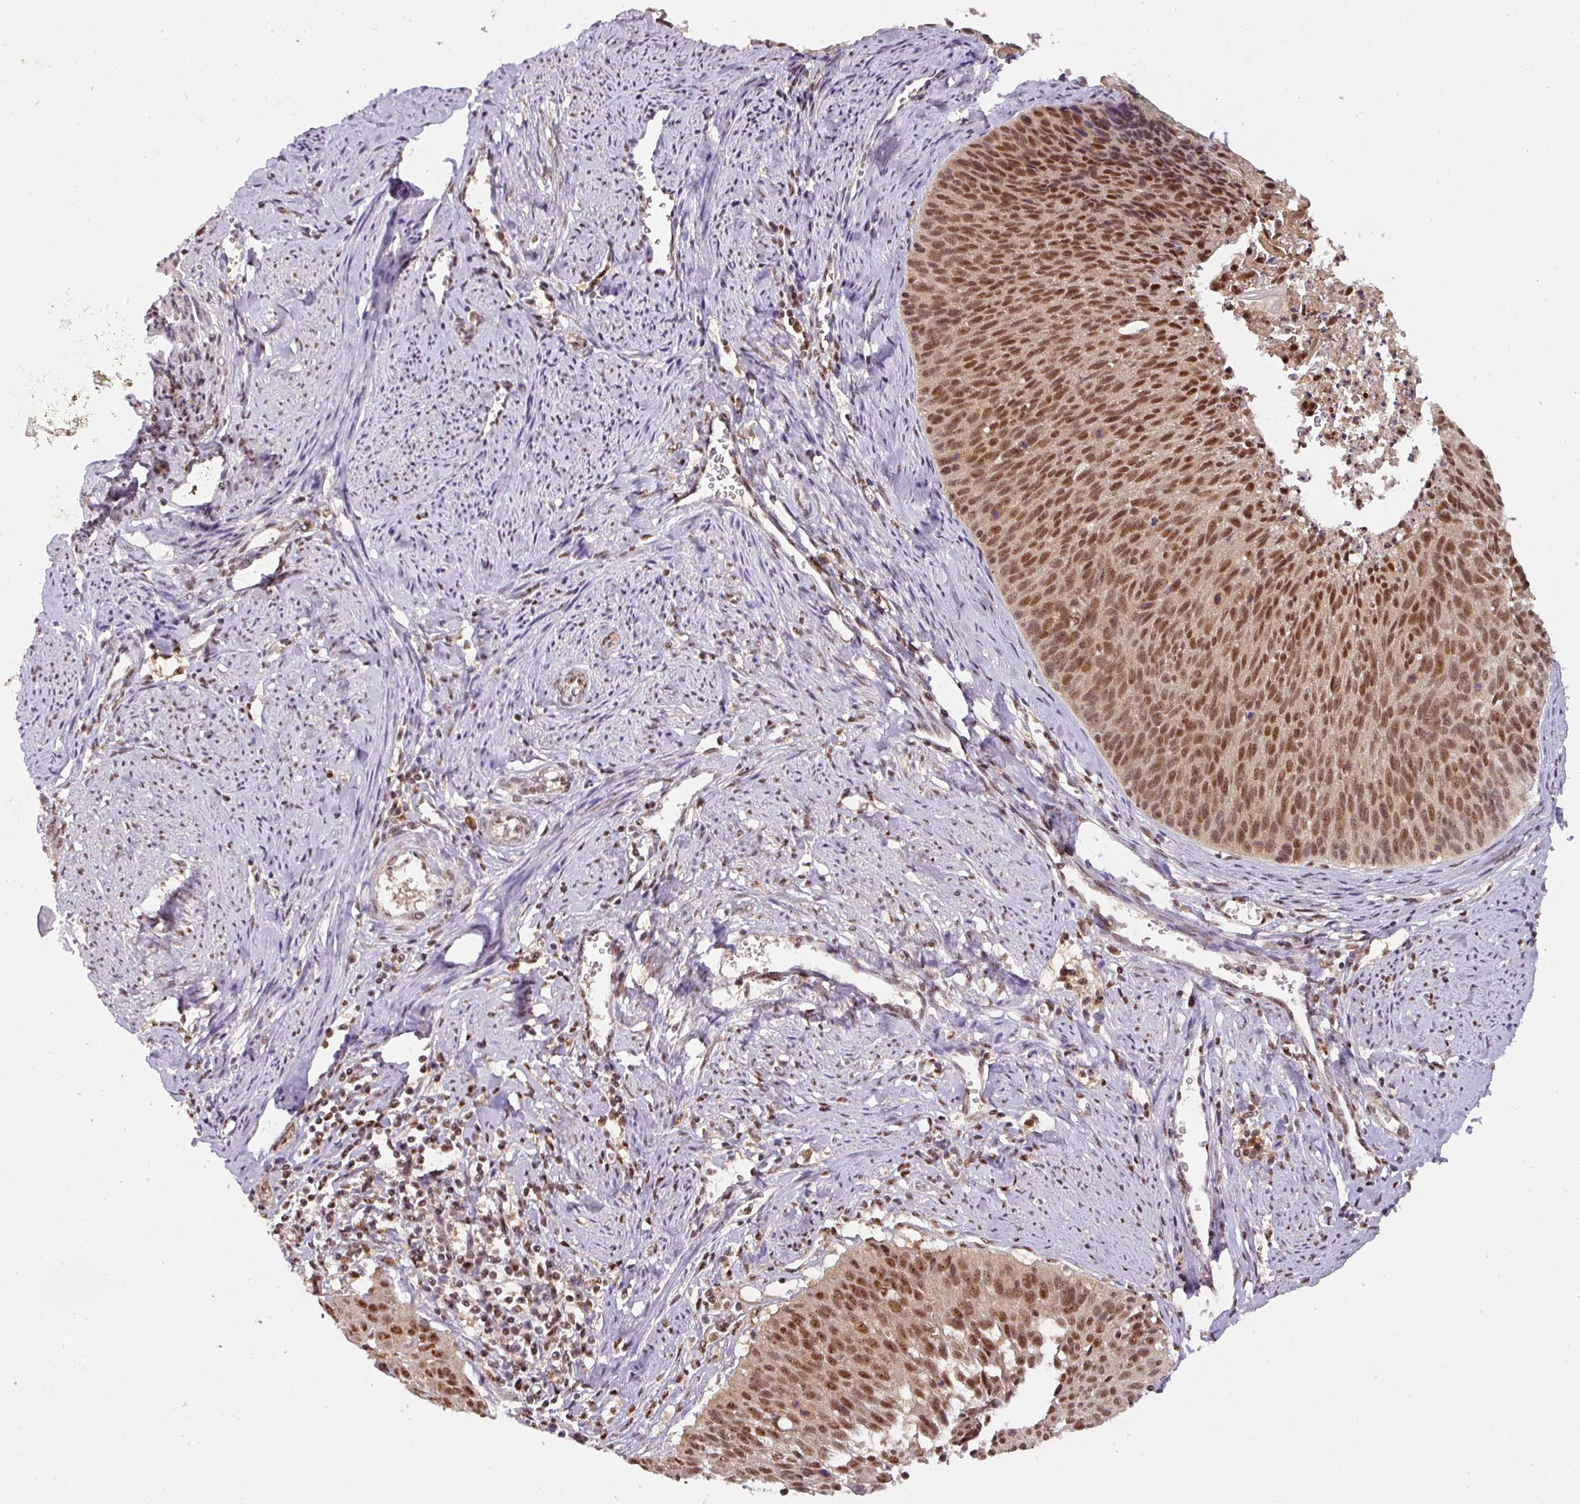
{"staining": {"intensity": "moderate", "quantity": ">75%", "location": "nuclear"}, "tissue": "cervical cancer", "cell_type": "Tumor cells", "image_type": "cancer", "snomed": [{"axis": "morphology", "description": "Squamous cell carcinoma, NOS"}, {"axis": "topography", "description": "Cervix"}], "caption": "Protein analysis of squamous cell carcinoma (cervical) tissue shows moderate nuclear positivity in about >75% of tumor cells.", "gene": "RANBP9", "patient": {"sex": "female", "age": 55}}